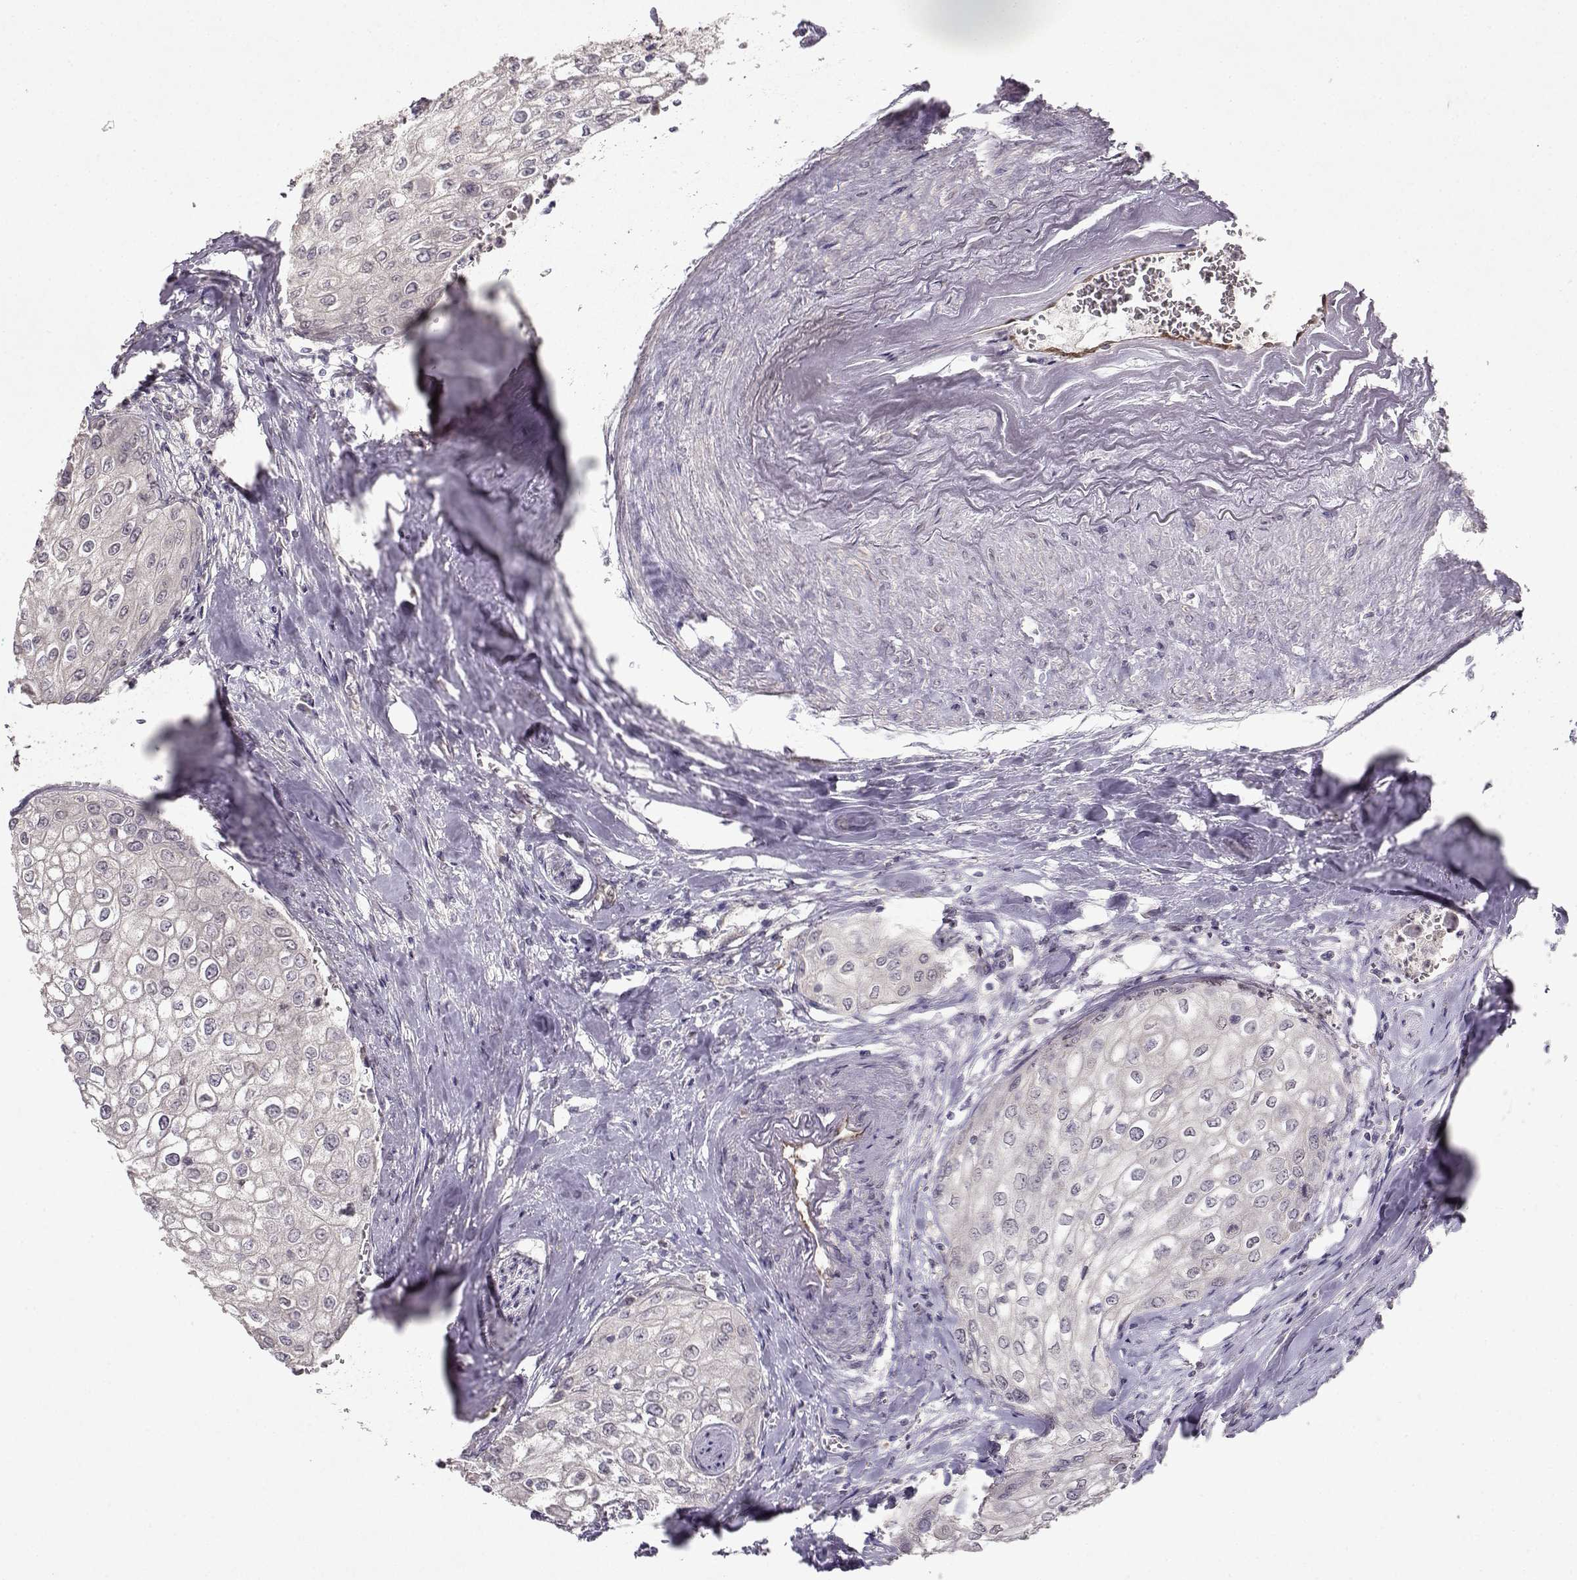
{"staining": {"intensity": "negative", "quantity": "none", "location": "none"}, "tissue": "urothelial cancer", "cell_type": "Tumor cells", "image_type": "cancer", "snomed": [{"axis": "morphology", "description": "Urothelial carcinoma, High grade"}, {"axis": "topography", "description": "Urinary bladder"}], "caption": "The histopathology image shows no staining of tumor cells in urothelial cancer.", "gene": "BMX", "patient": {"sex": "male", "age": 62}}